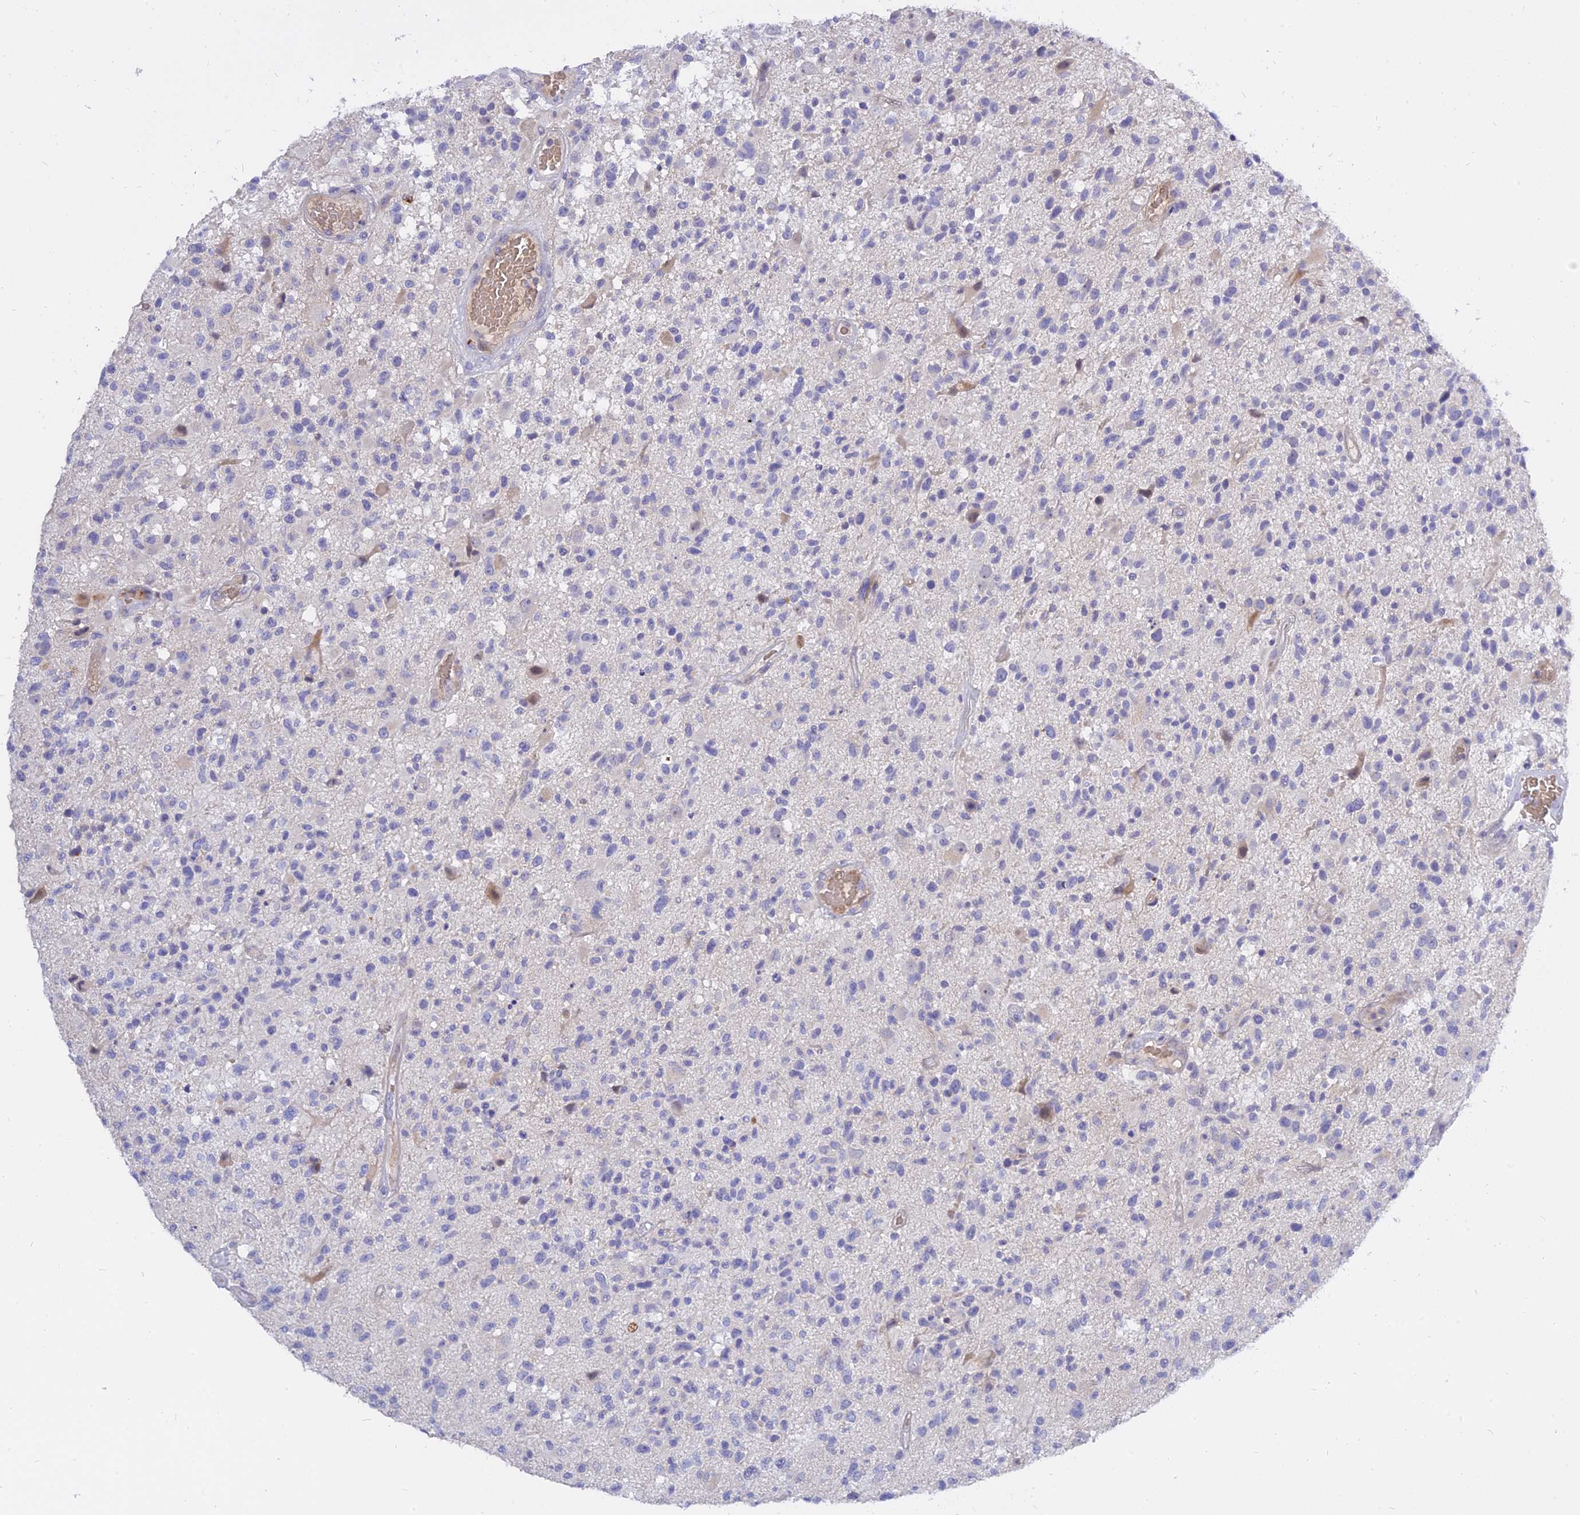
{"staining": {"intensity": "negative", "quantity": "none", "location": "none"}, "tissue": "glioma", "cell_type": "Tumor cells", "image_type": "cancer", "snomed": [{"axis": "morphology", "description": "Glioma, malignant, High grade"}, {"axis": "morphology", "description": "Glioblastoma, NOS"}, {"axis": "topography", "description": "Brain"}], "caption": "Glioblastoma stained for a protein using immunohistochemistry (IHC) shows no expression tumor cells.", "gene": "MBD3L1", "patient": {"sex": "male", "age": 60}}